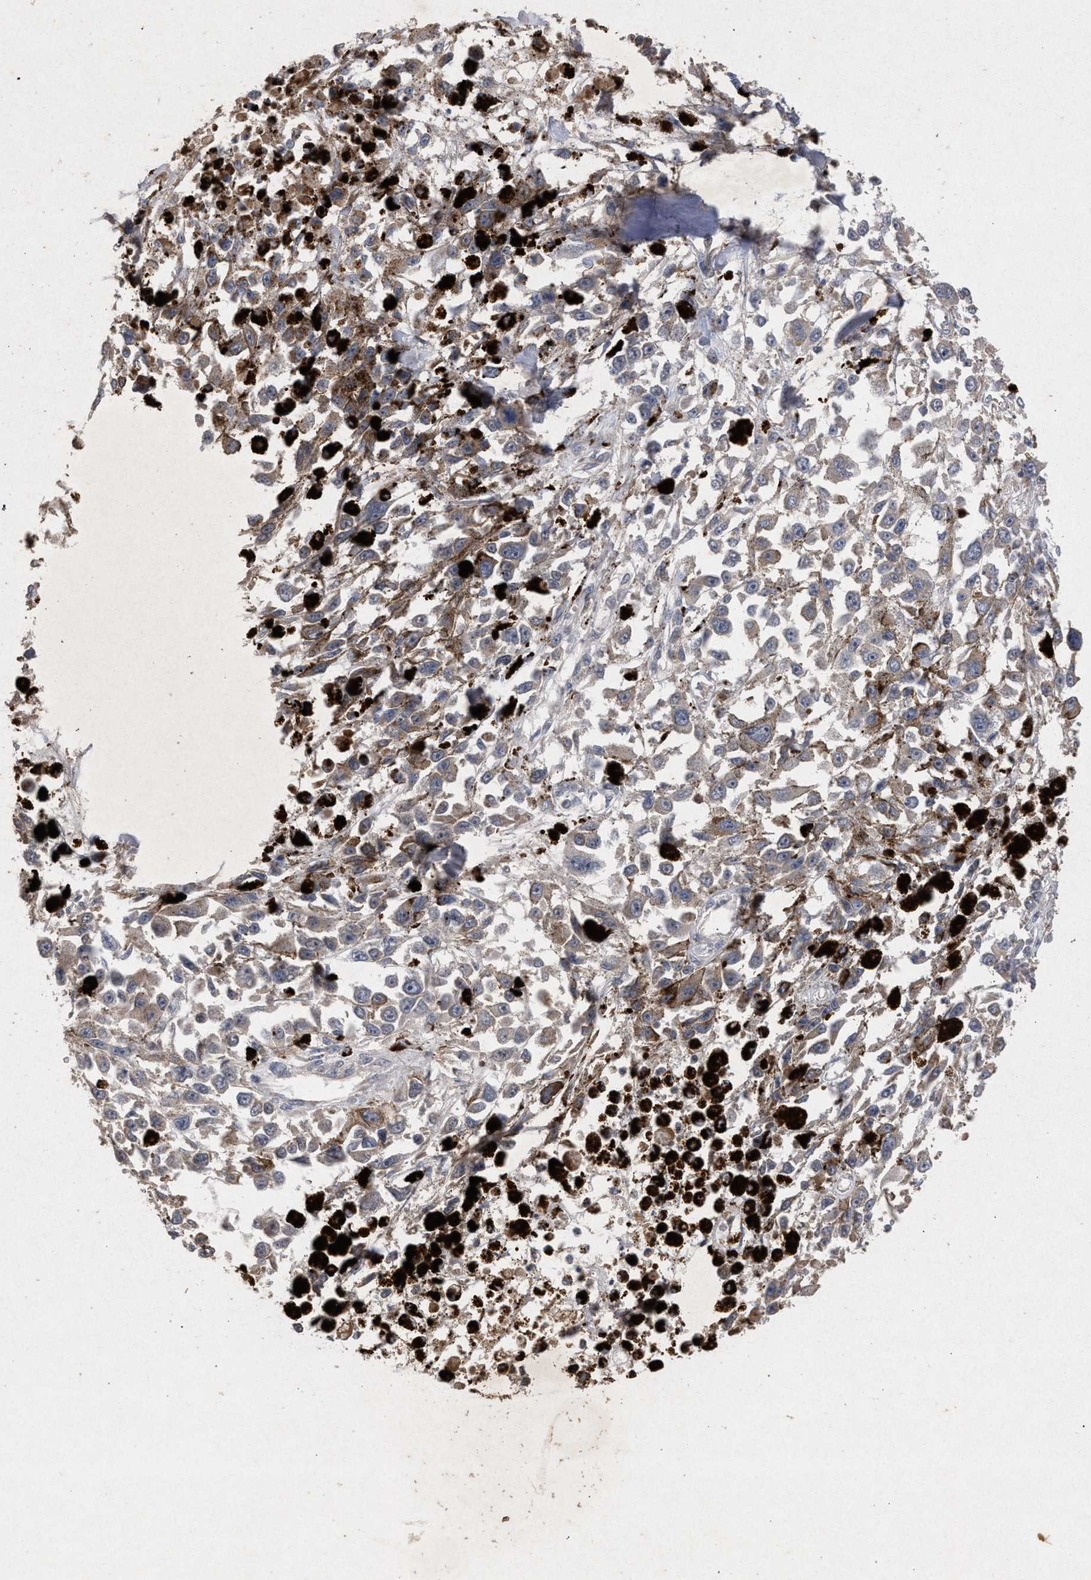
{"staining": {"intensity": "weak", "quantity": "<25%", "location": "cytoplasmic/membranous"}, "tissue": "melanoma", "cell_type": "Tumor cells", "image_type": "cancer", "snomed": [{"axis": "morphology", "description": "Malignant melanoma, Metastatic site"}, {"axis": "topography", "description": "Lymph node"}], "caption": "IHC of human malignant melanoma (metastatic site) shows no expression in tumor cells.", "gene": "PKD2L1", "patient": {"sex": "male", "age": 59}}